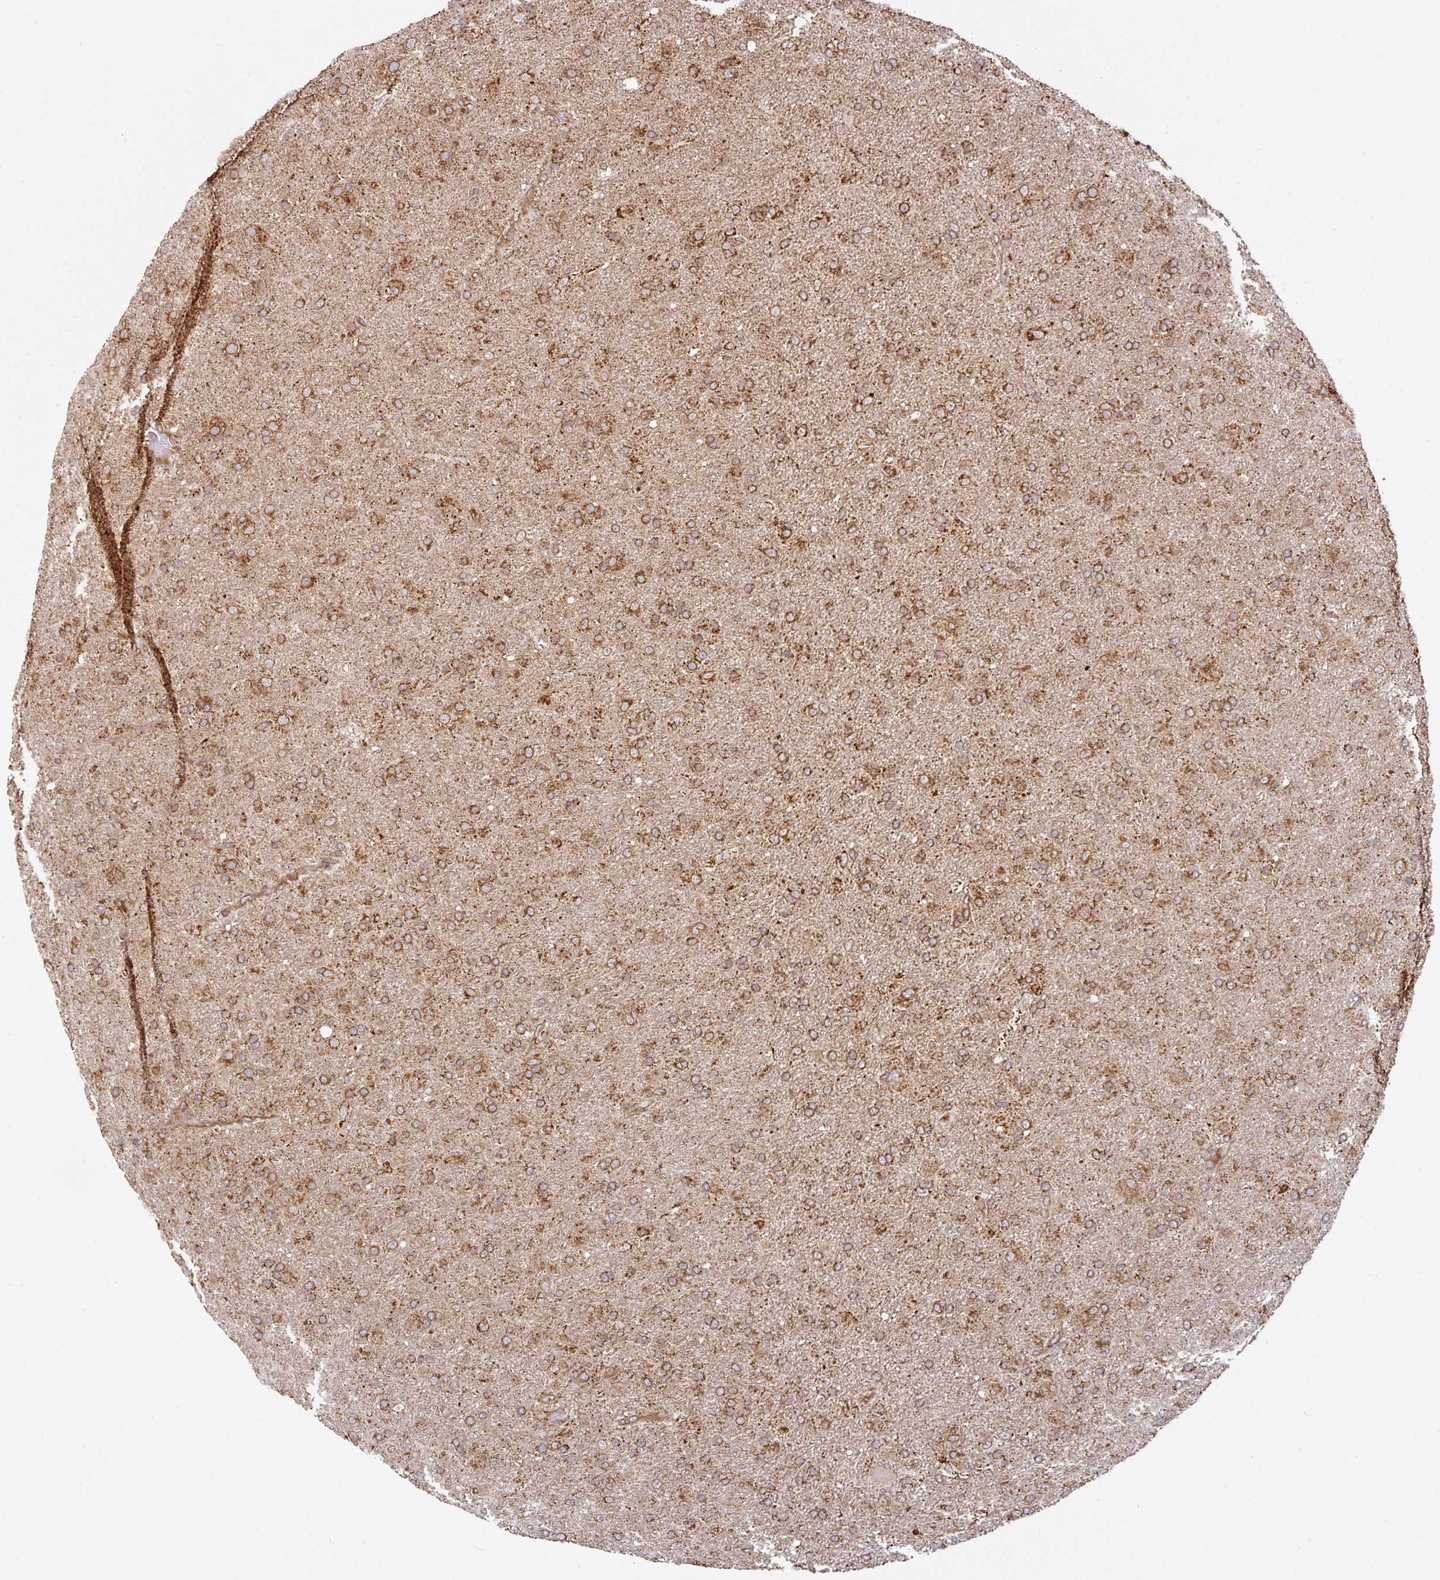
{"staining": {"intensity": "moderate", "quantity": ">75%", "location": "cytoplasmic/membranous"}, "tissue": "glioma", "cell_type": "Tumor cells", "image_type": "cancer", "snomed": [{"axis": "morphology", "description": "Glioma, malignant, Low grade"}, {"axis": "topography", "description": "Brain"}], "caption": "Immunohistochemistry (IHC) staining of malignant glioma (low-grade), which displays medium levels of moderate cytoplasmic/membranous positivity in approximately >75% of tumor cells indicating moderate cytoplasmic/membranous protein expression. The staining was performed using DAB (brown) for protein detection and nuclei were counterstained in hematoxylin (blue).", "gene": "TRAP1", "patient": {"sex": "male", "age": 65}}